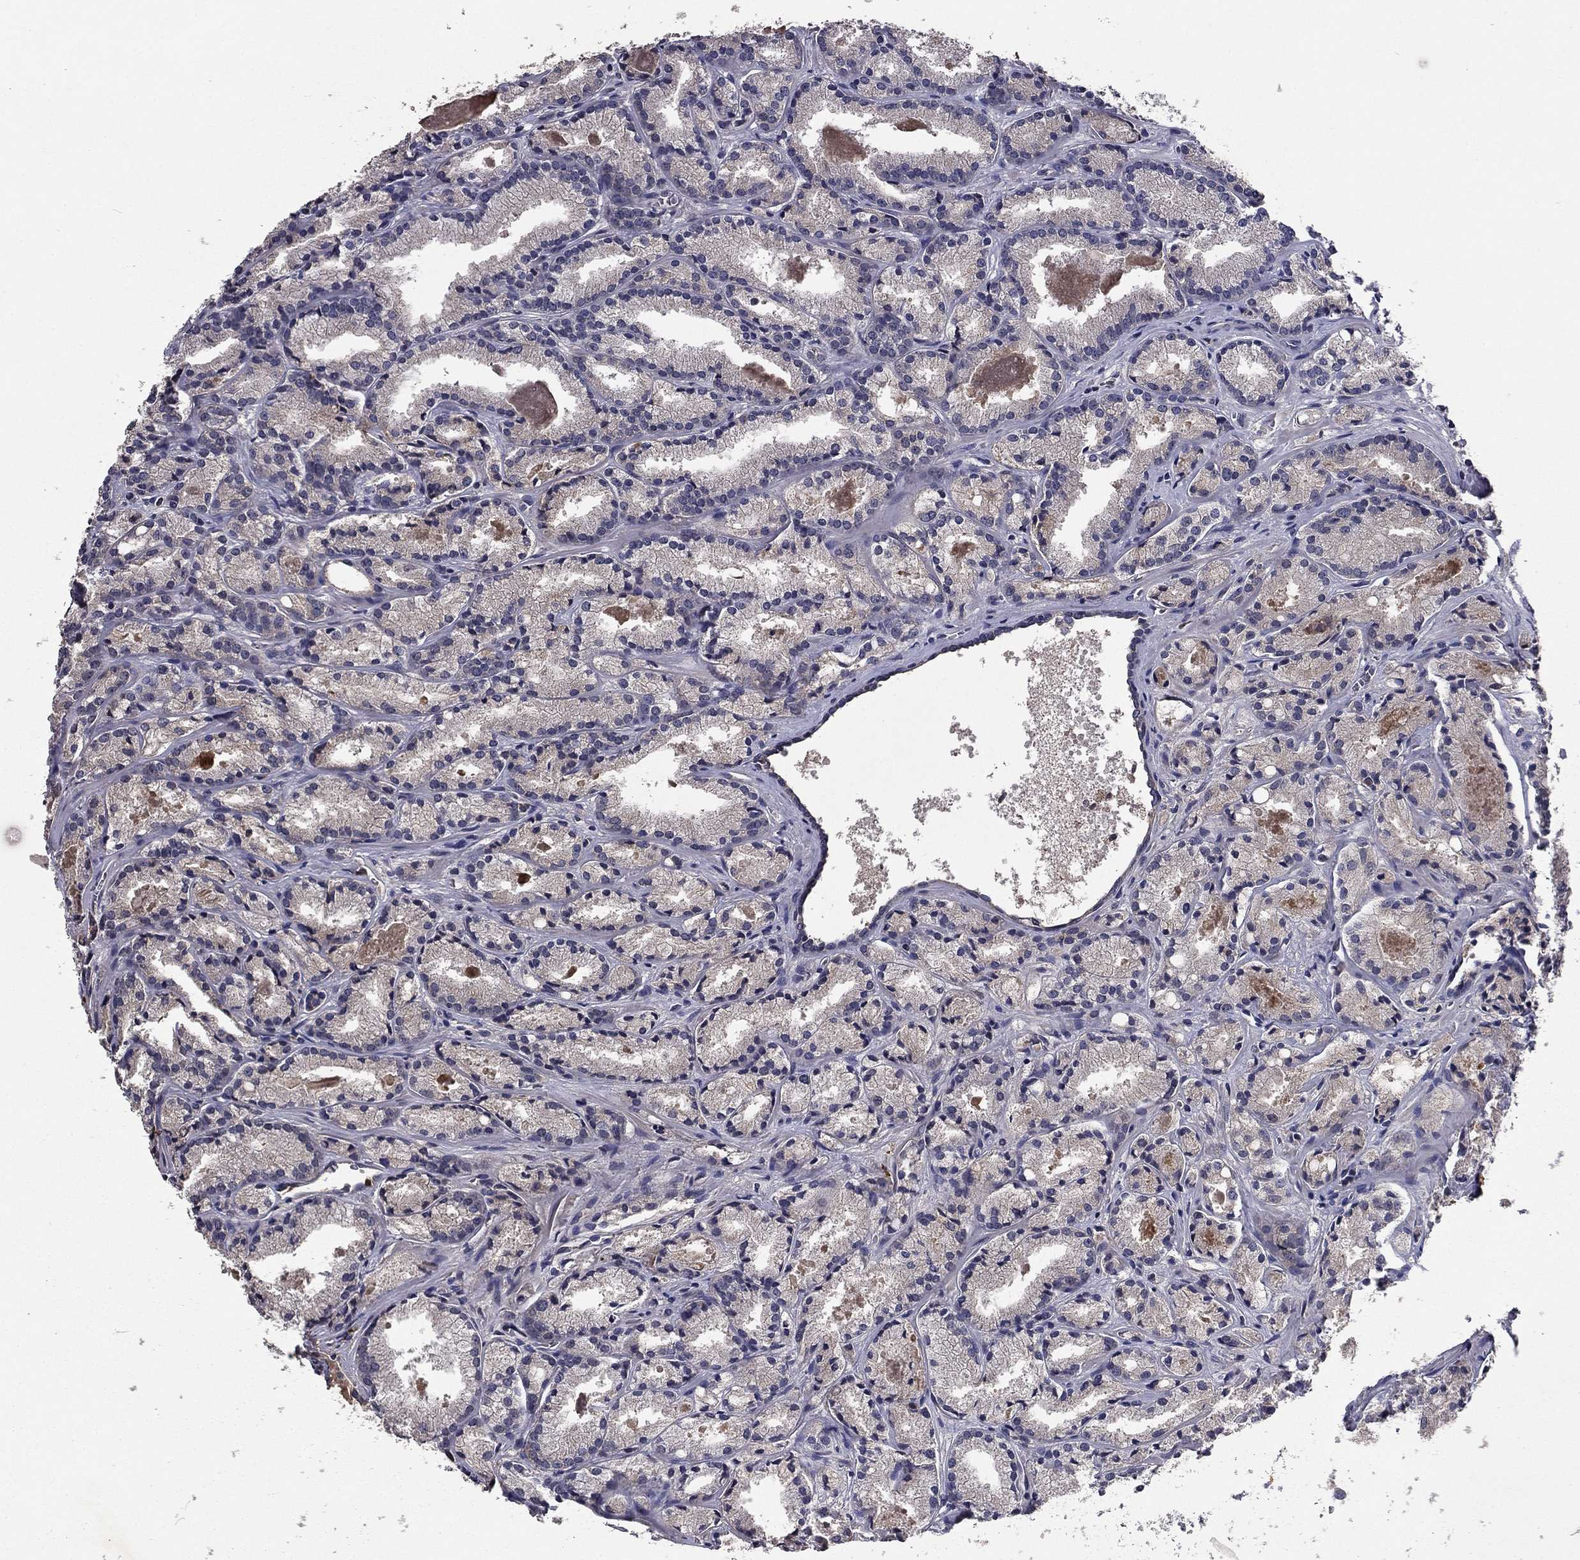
{"staining": {"intensity": "negative", "quantity": "none", "location": "none"}, "tissue": "prostate cancer", "cell_type": "Tumor cells", "image_type": "cancer", "snomed": [{"axis": "morphology", "description": "Adenocarcinoma, NOS"}, {"axis": "morphology", "description": "Adenocarcinoma, High grade"}, {"axis": "topography", "description": "Prostate"}], "caption": "The immunohistochemistry image has no significant staining in tumor cells of prostate high-grade adenocarcinoma tissue.", "gene": "PROS1", "patient": {"sex": "male", "age": 70}}